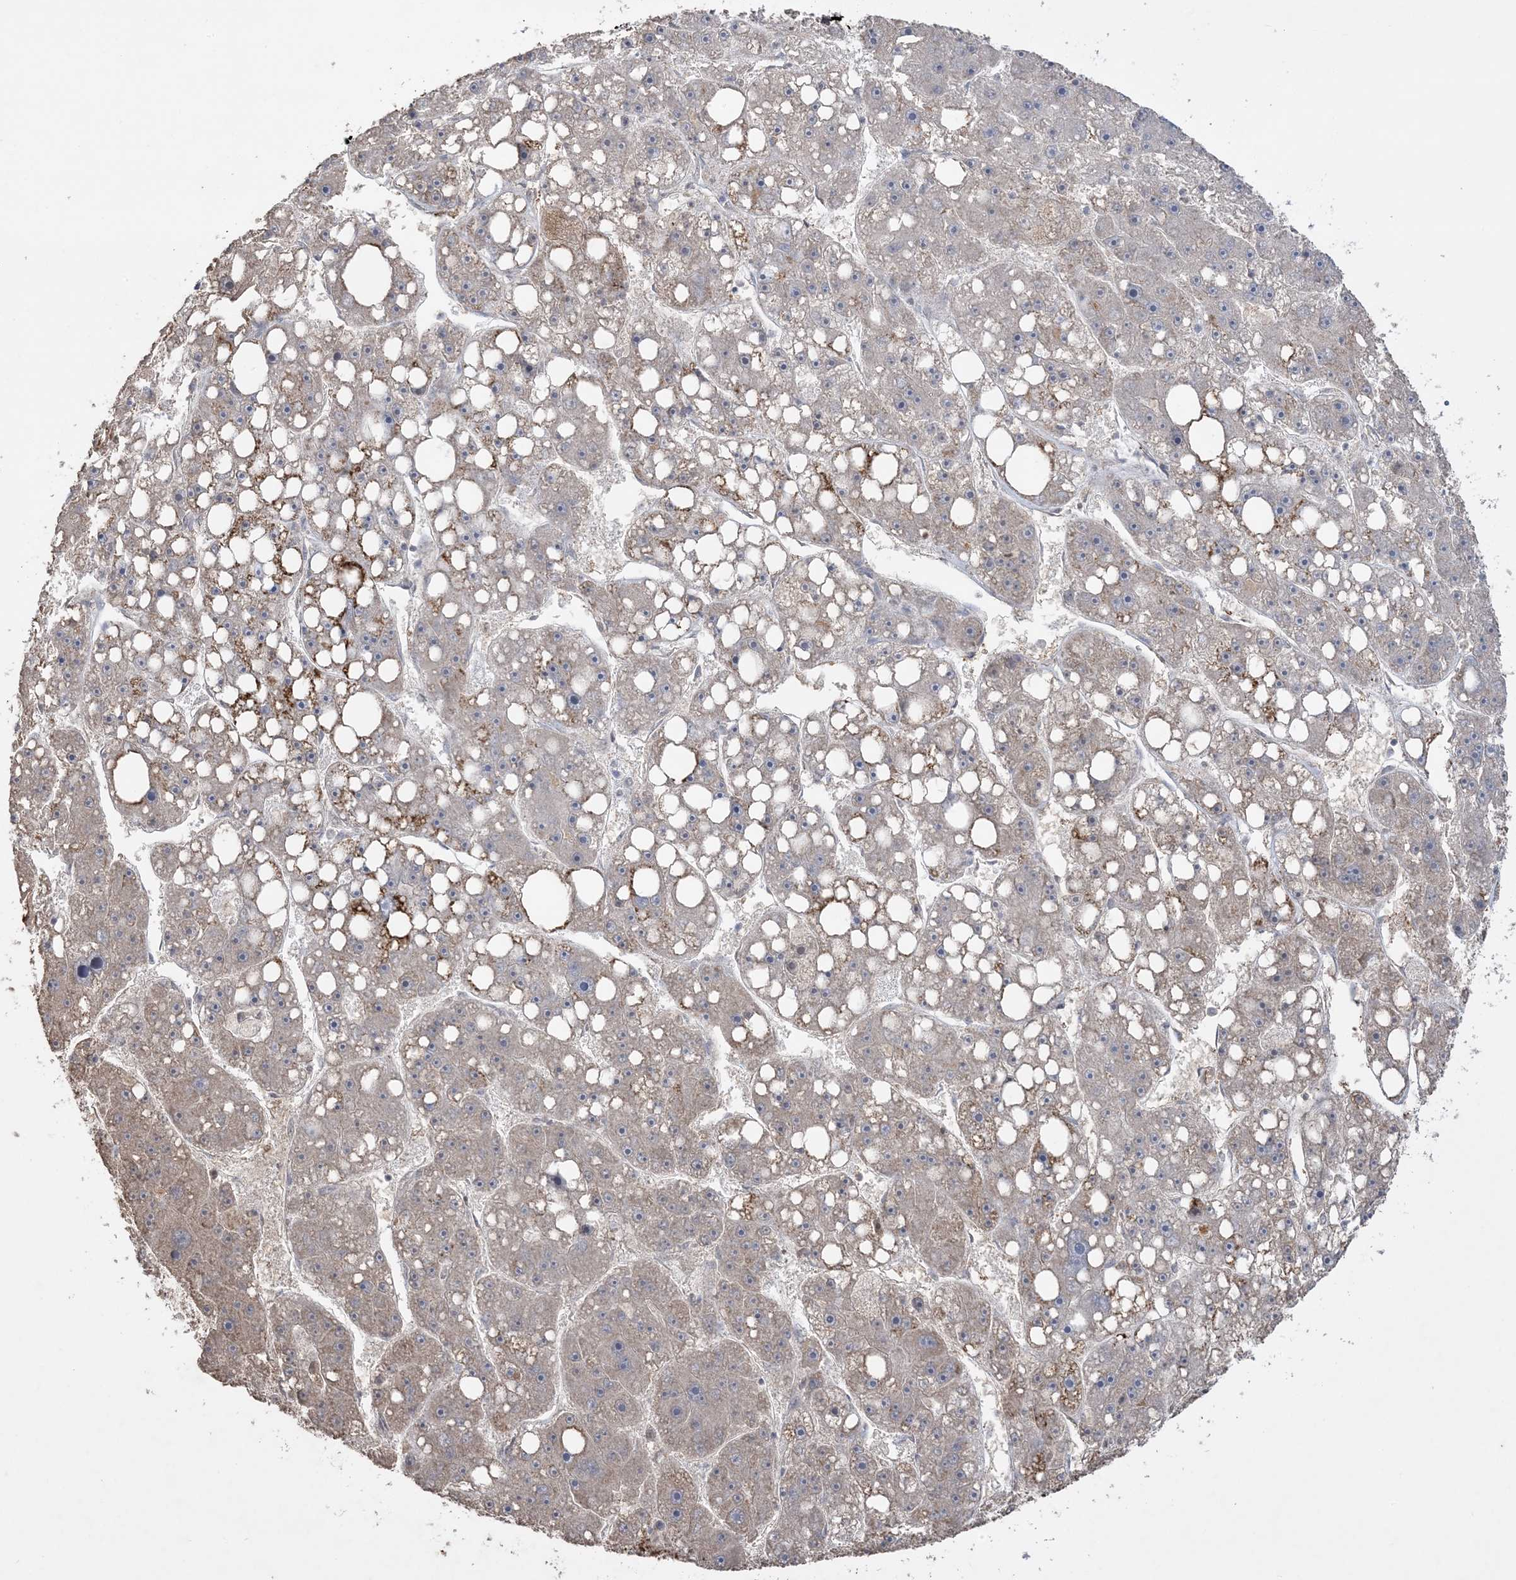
{"staining": {"intensity": "moderate", "quantity": "25%-75%", "location": "cytoplasmic/membranous"}, "tissue": "liver cancer", "cell_type": "Tumor cells", "image_type": "cancer", "snomed": [{"axis": "morphology", "description": "Carcinoma, Hepatocellular, NOS"}, {"axis": "topography", "description": "Liver"}], "caption": "Moderate cytoplasmic/membranous positivity for a protein is seen in about 25%-75% of tumor cells of hepatocellular carcinoma (liver) using IHC.", "gene": "XRN1", "patient": {"sex": "female", "age": 61}}